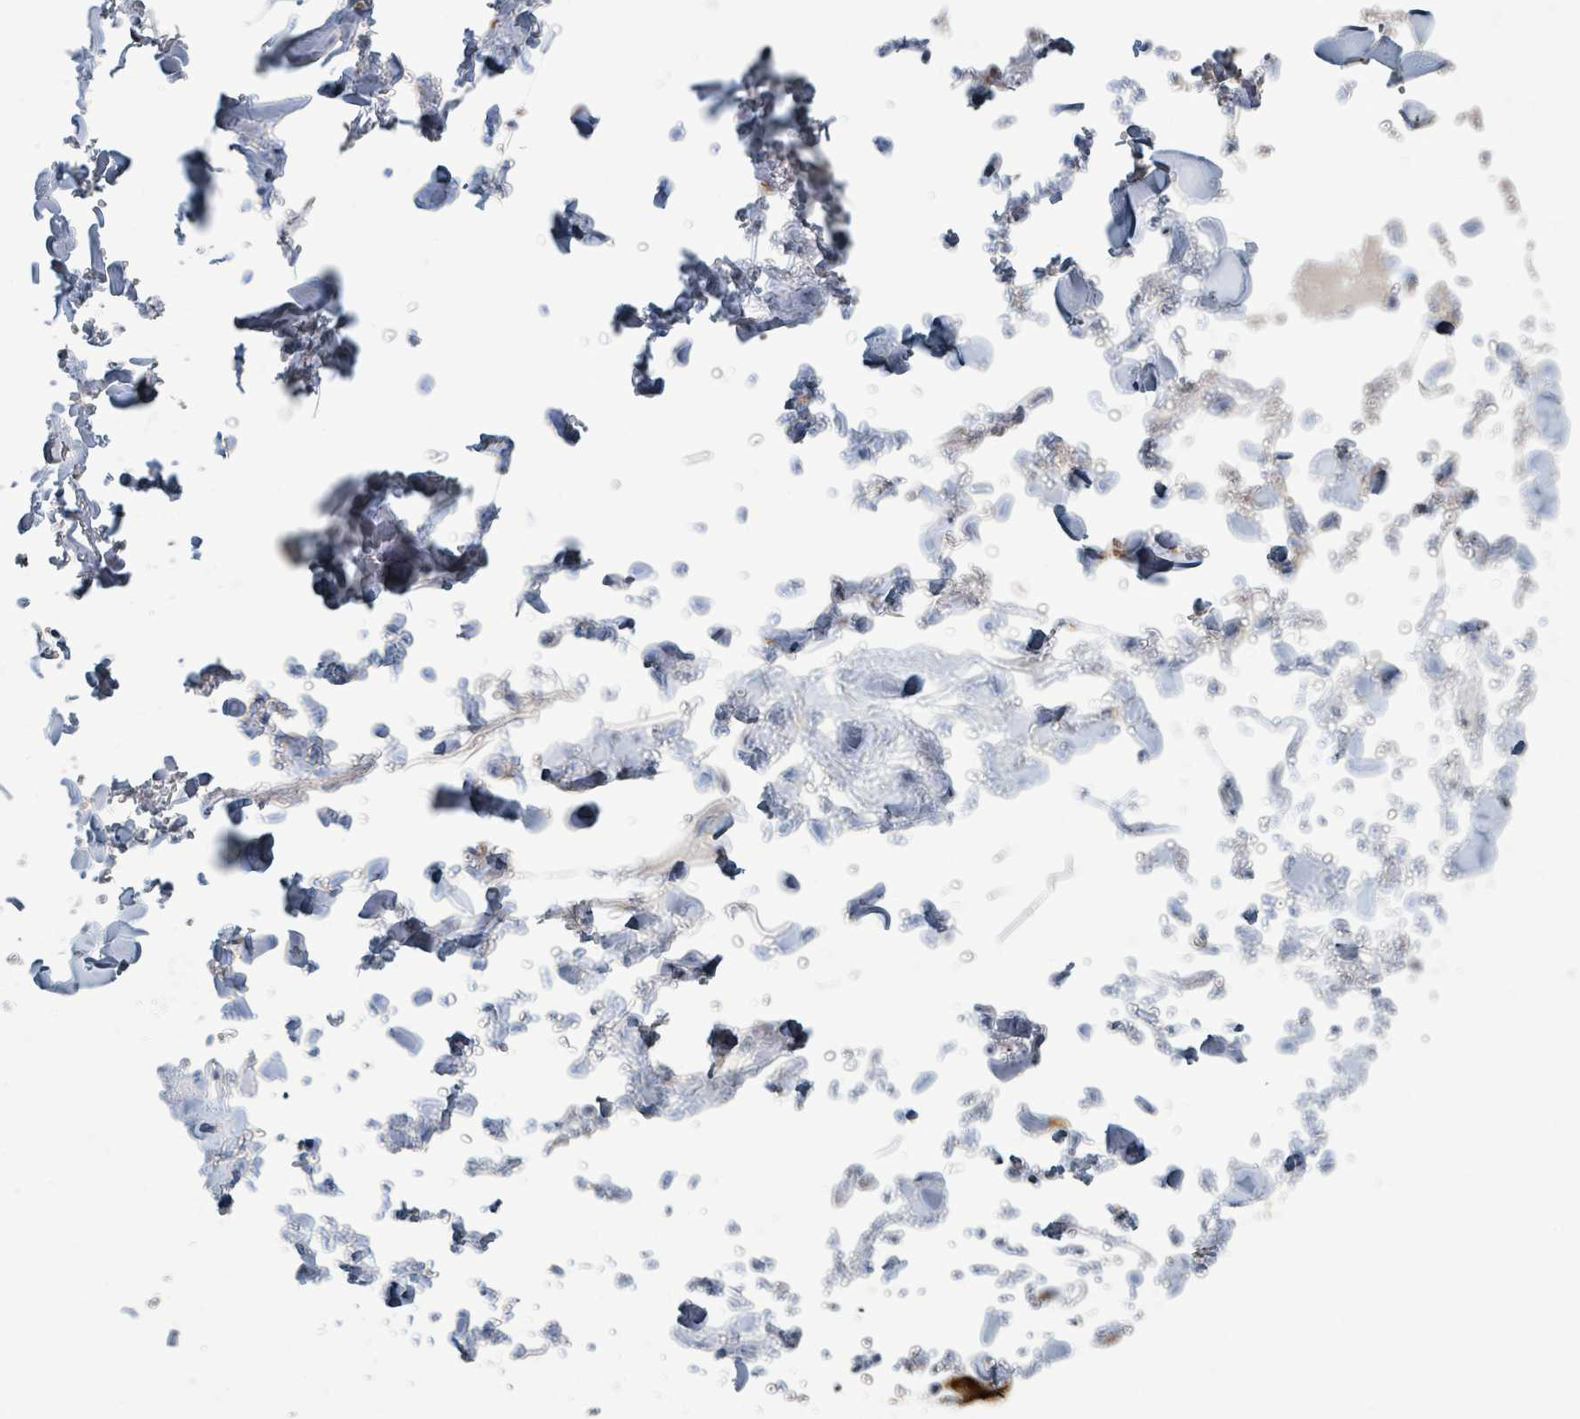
{"staining": {"intensity": "negative", "quantity": "none", "location": "none"}, "tissue": "adipose tissue", "cell_type": "Adipocytes", "image_type": "normal", "snomed": [{"axis": "morphology", "description": "Normal tissue, NOS"}, {"axis": "topography", "description": "Rectum"}, {"axis": "topography", "description": "Peripheral nerve tissue"}], "caption": "Image shows no protein positivity in adipocytes of unremarkable adipose tissue.", "gene": "RAB33B", "patient": {"sex": "female", "age": 69}}